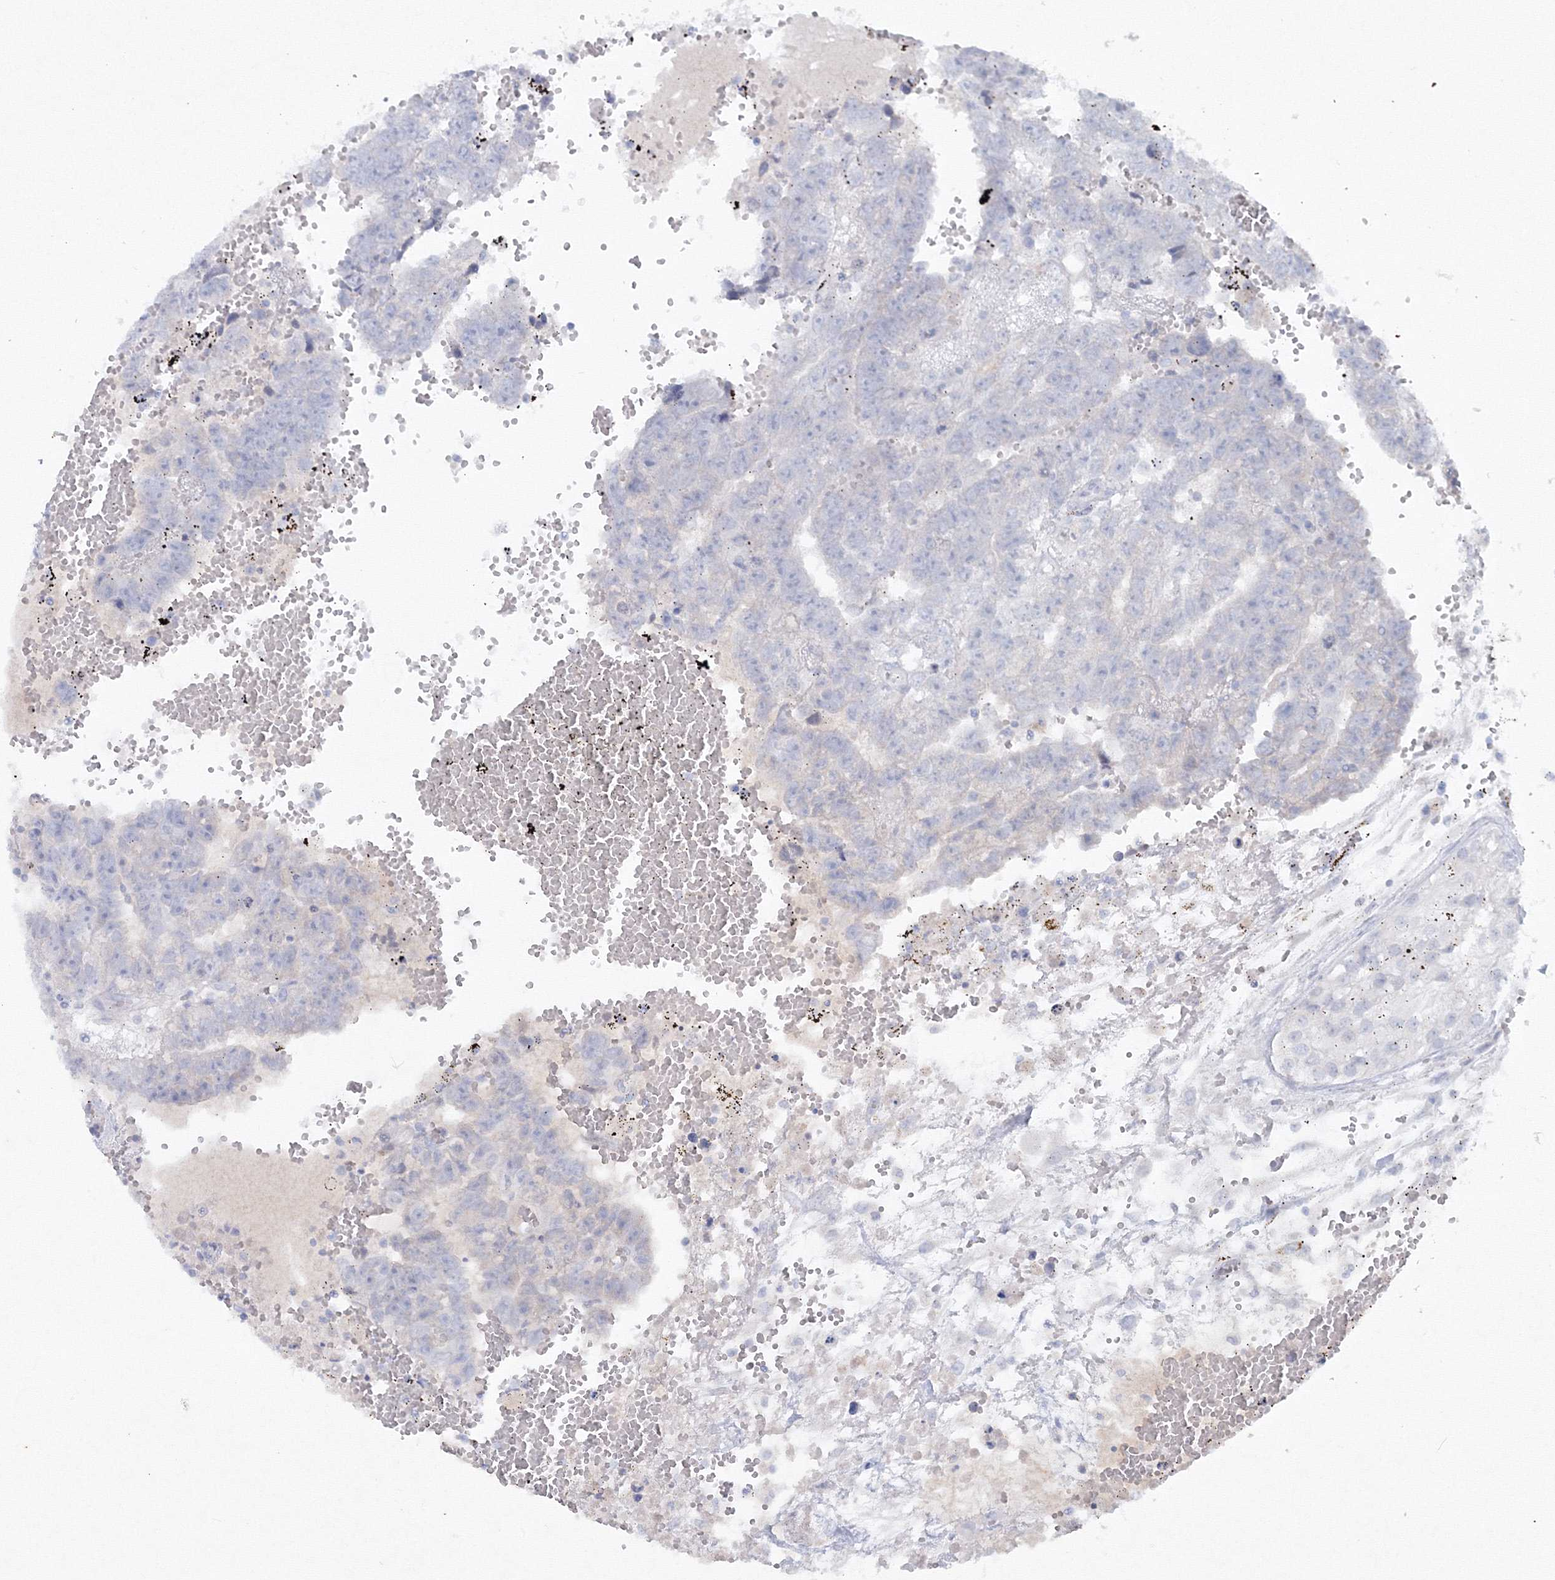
{"staining": {"intensity": "negative", "quantity": "none", "location": "none"}, "tissue": "testis cancer", "cell_type": "Tumor cells", "image_type": "cancer", "snomed": [{"axis": "morphology", "description": "Carcinoma, Embryonal, NOS"}, {"axis": "topography", "description": "Testis"}], "caption": "Immunohistochemistry histopathology image of neoplastic tissue: human testis cancer (embryonal carcinoma) stained with DAB demonstrates no significant protein staining in tumor cells.", "gene": "GCKR", "patient": {"sex": "male", "age": 25}}